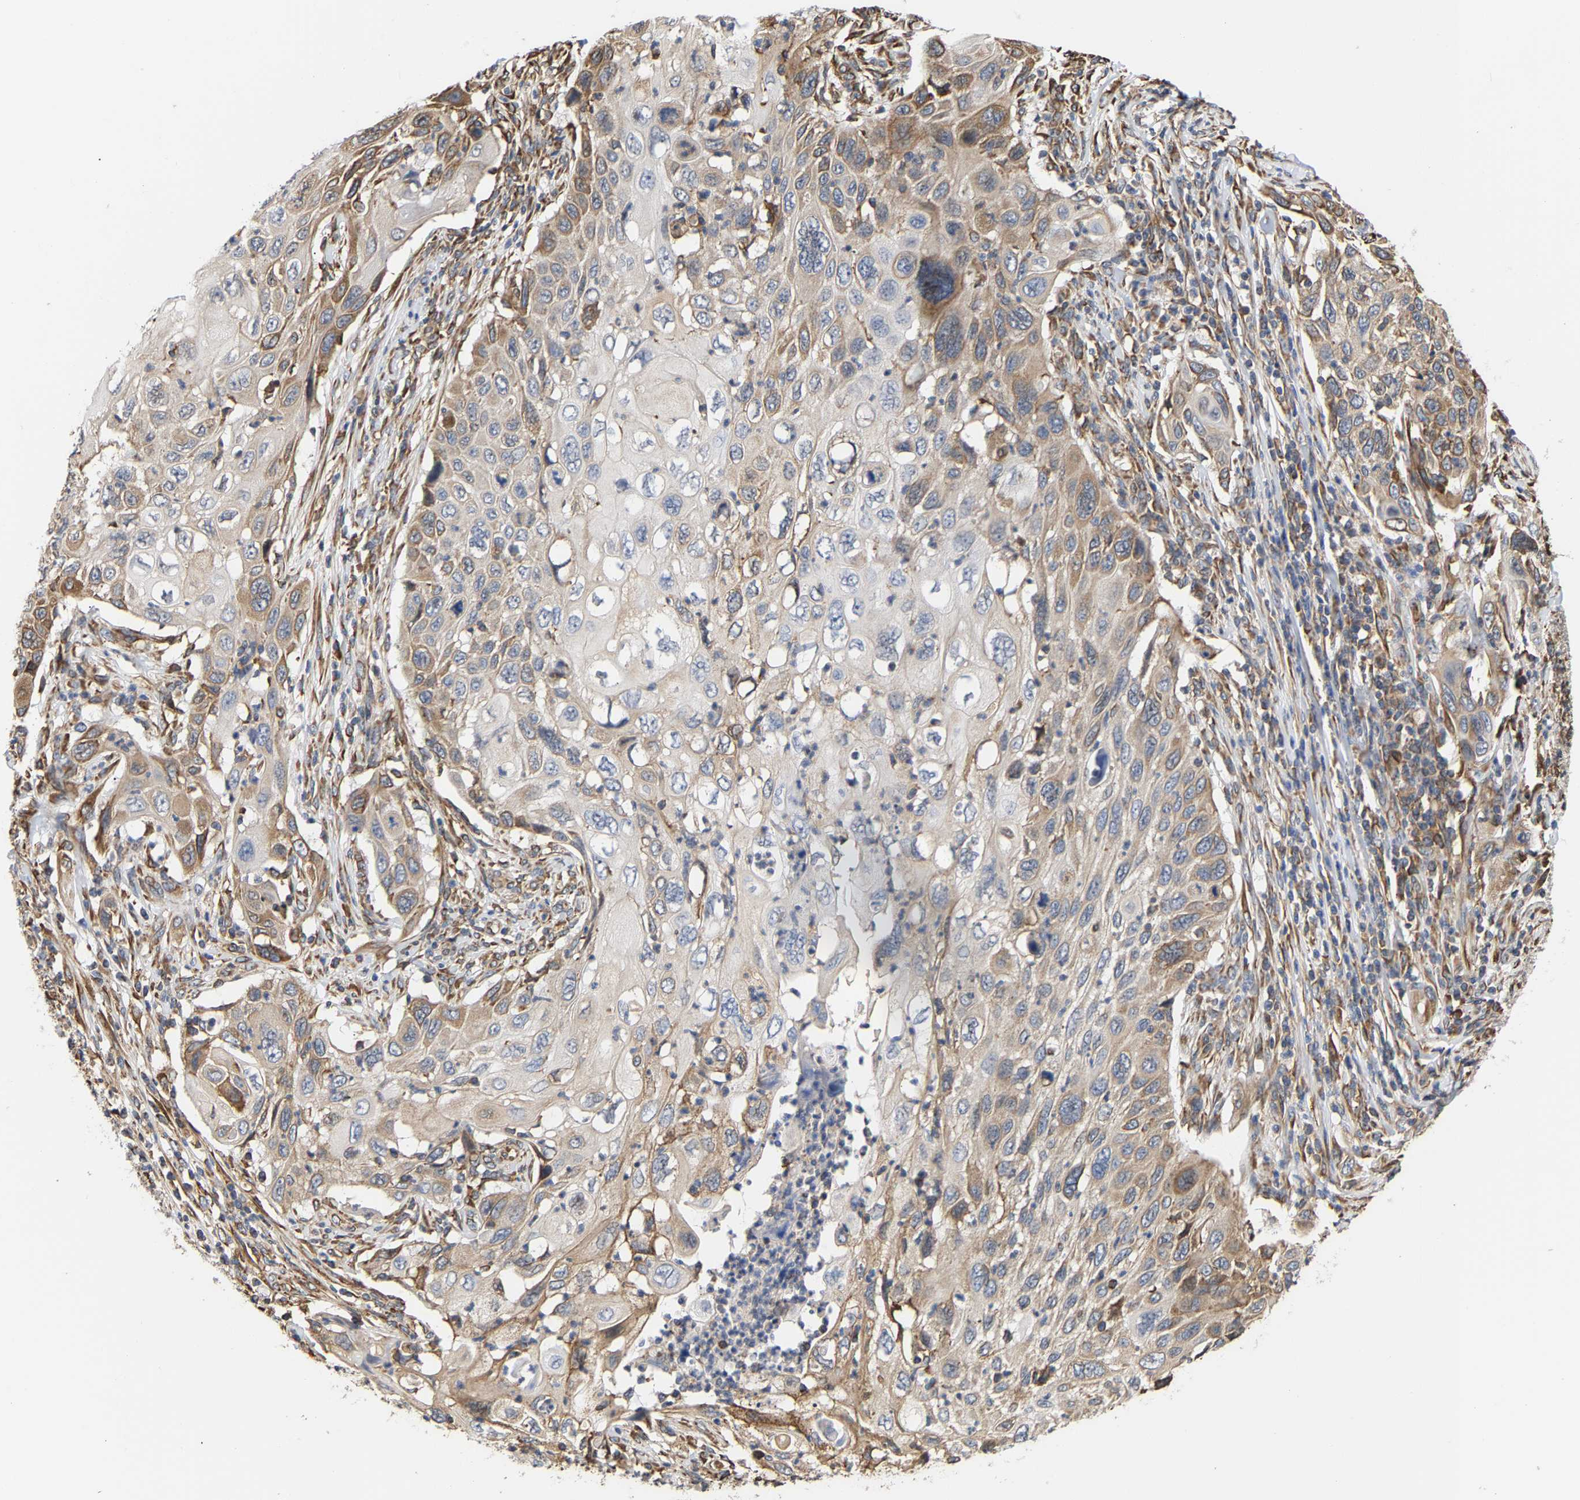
{"staining": {"intensity": "weak", "quantity": ">75%", "location": "cytoplasmic/membranous"}, "tissue": "cervical cancer", "cell_type": "Tumor cells", "image_type": "cancer", "snomed": [{"axis": "morphology", "description": "Squamous cell carcinoma, NOS"}, {"axis": "topography", "description": "Cervix"}], "caption": "This histopathology image reveals immunohistochemistry (IHC) staining of human cervical cancer, with low weak cytoplasmic/membranous expression in about >75% of tumor cells.", "gene": "ARAP1", "patient": {"sex": "female", "age": 70}}